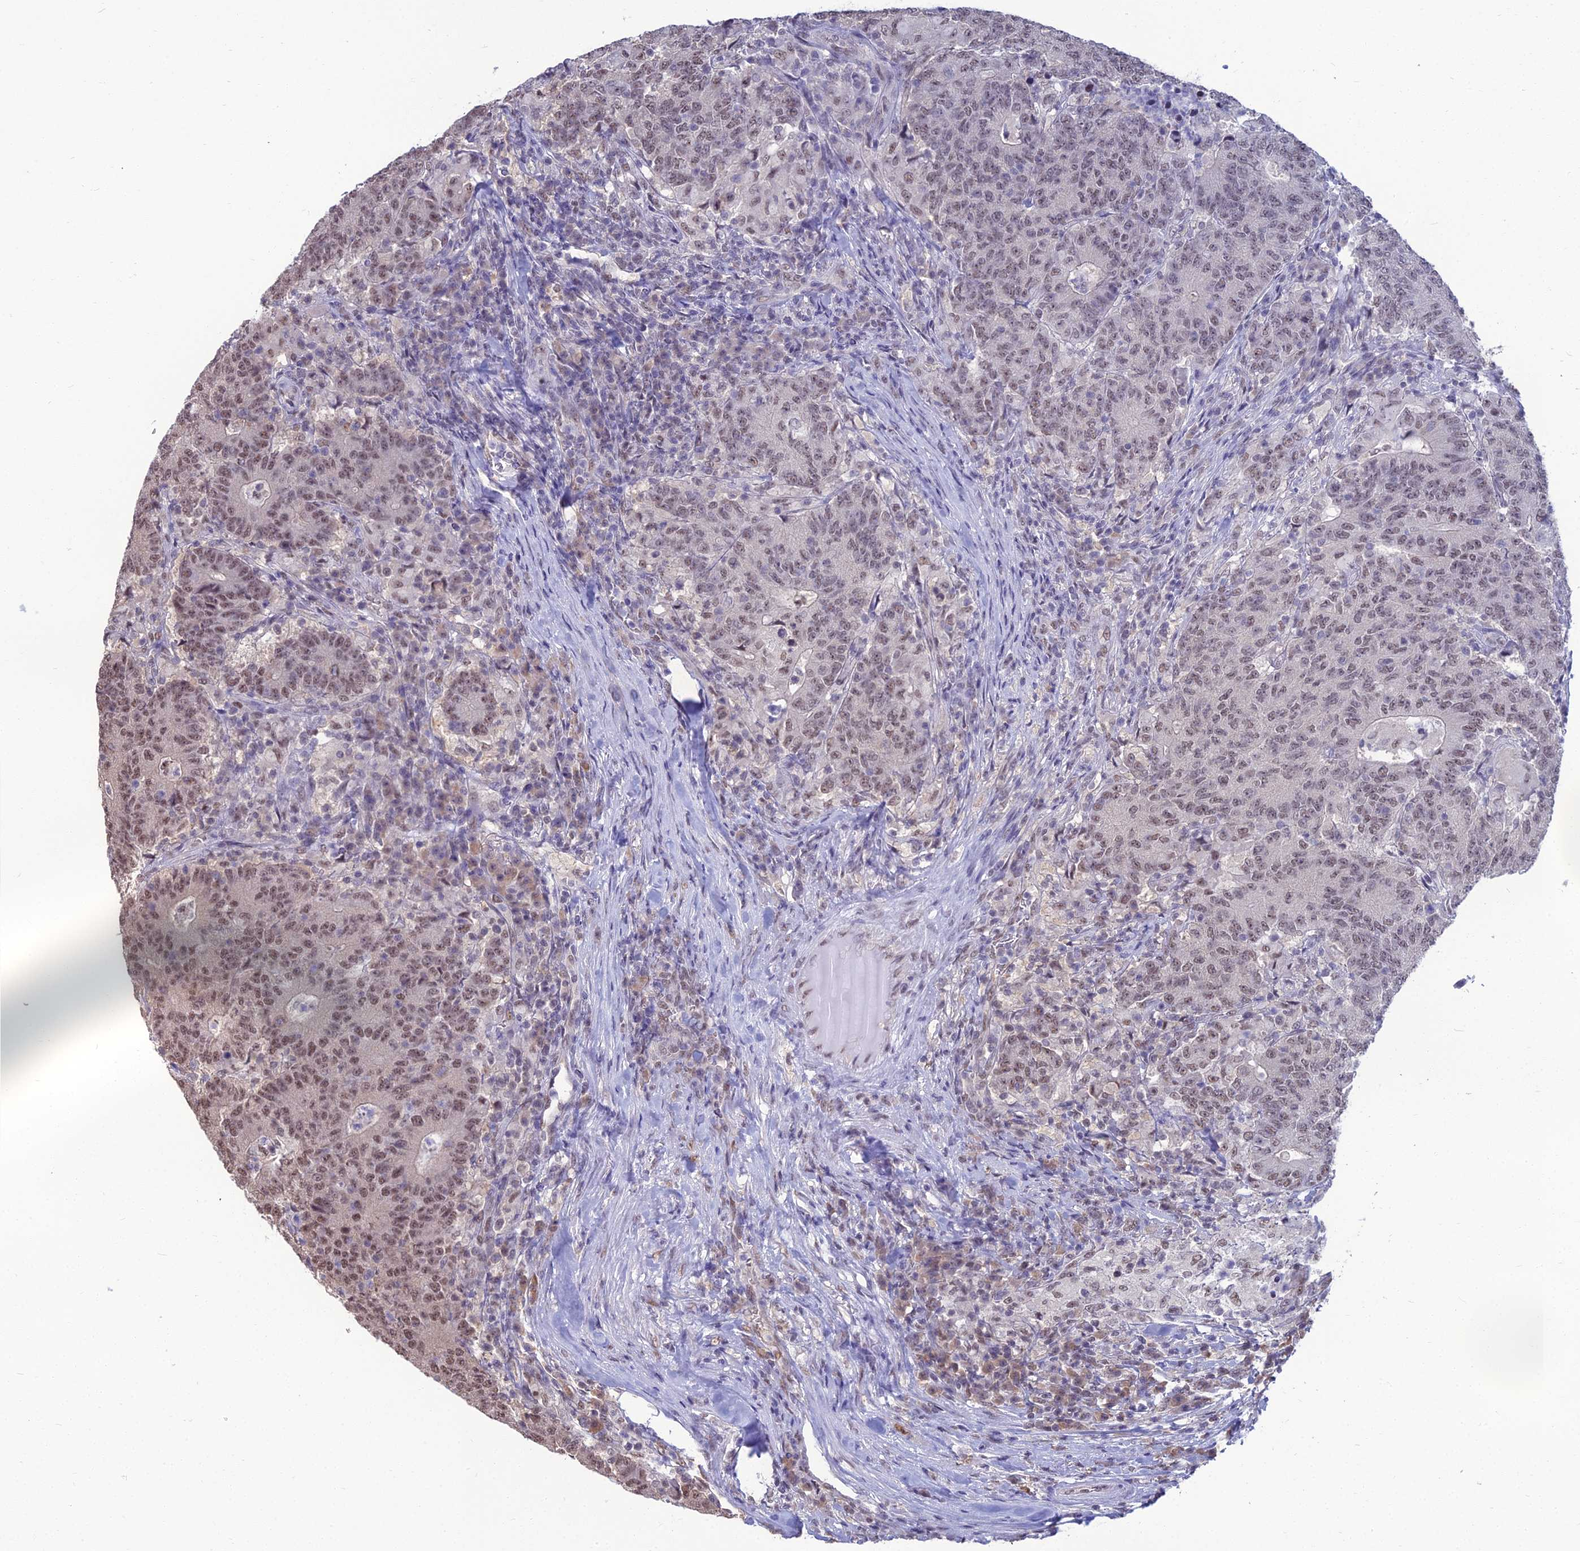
{"staining": {"intensity": "weak", "quantity": ">75%", "location": "nuclear"}, "tissue": "colorectal cancer", "cell_type": "Tumor cells", "image_type": "cancer", "snomed": [{"axis": "morphology", "description": "Adenocarcinoma, NOS"}, {"axis": "topography", "description": "Colon"}], "caption": "Immunohistochemistry (IHC) micrograph of neoplastic tissue: human colorectal adenocarcinoma stained using immunohistochemistry (IHC) shows low levels of weak protein expression localized specifically in the nuclear of tumor cells, appearing as a nuclear brown color.", "gene": "SRSF7", "patient": {"sex": "female", "age": 75}}